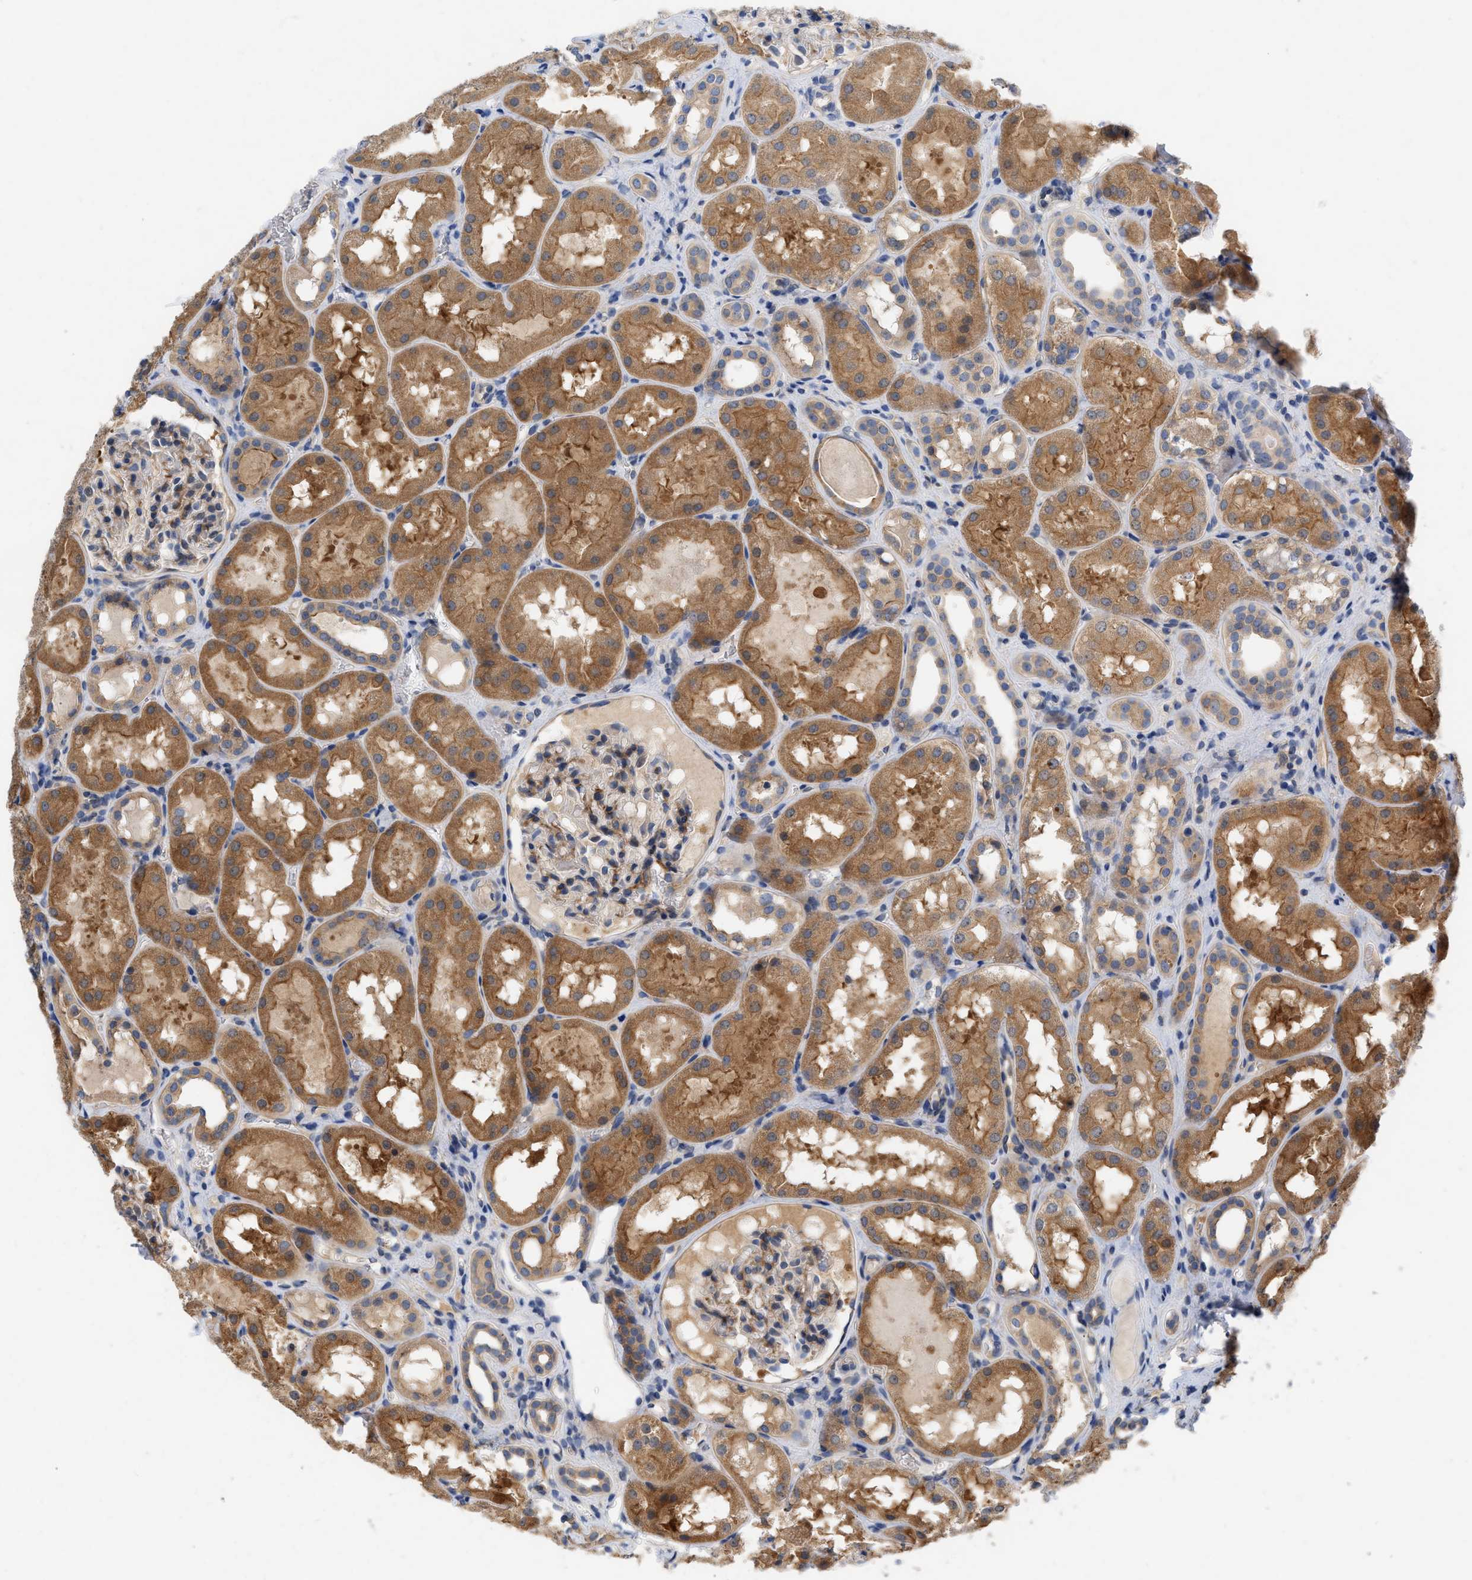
{"staining": {"intensity": "moderate", "quantity": "25%-75%", "location": "cytoplasmic/membranous"}, "tissue": "kidney", "cell_type": "Cells in glomeruli", "image_type": "normal", "snomed": [{"axis": "morphology", "description": "Normal tissue, NOS"}, {"axis": "topography", "description": "Kidney"}, {"axis": "topography", "description": "Urinary bladder"}], "caption": "Kidney stained with a brown dye exhibits moderate cytoplasmic/membranous positive staining in about 25%-75% of cells in glomeruli.", "gene": "TMEM131", "patient": {"sex": "male", "age": 16}}